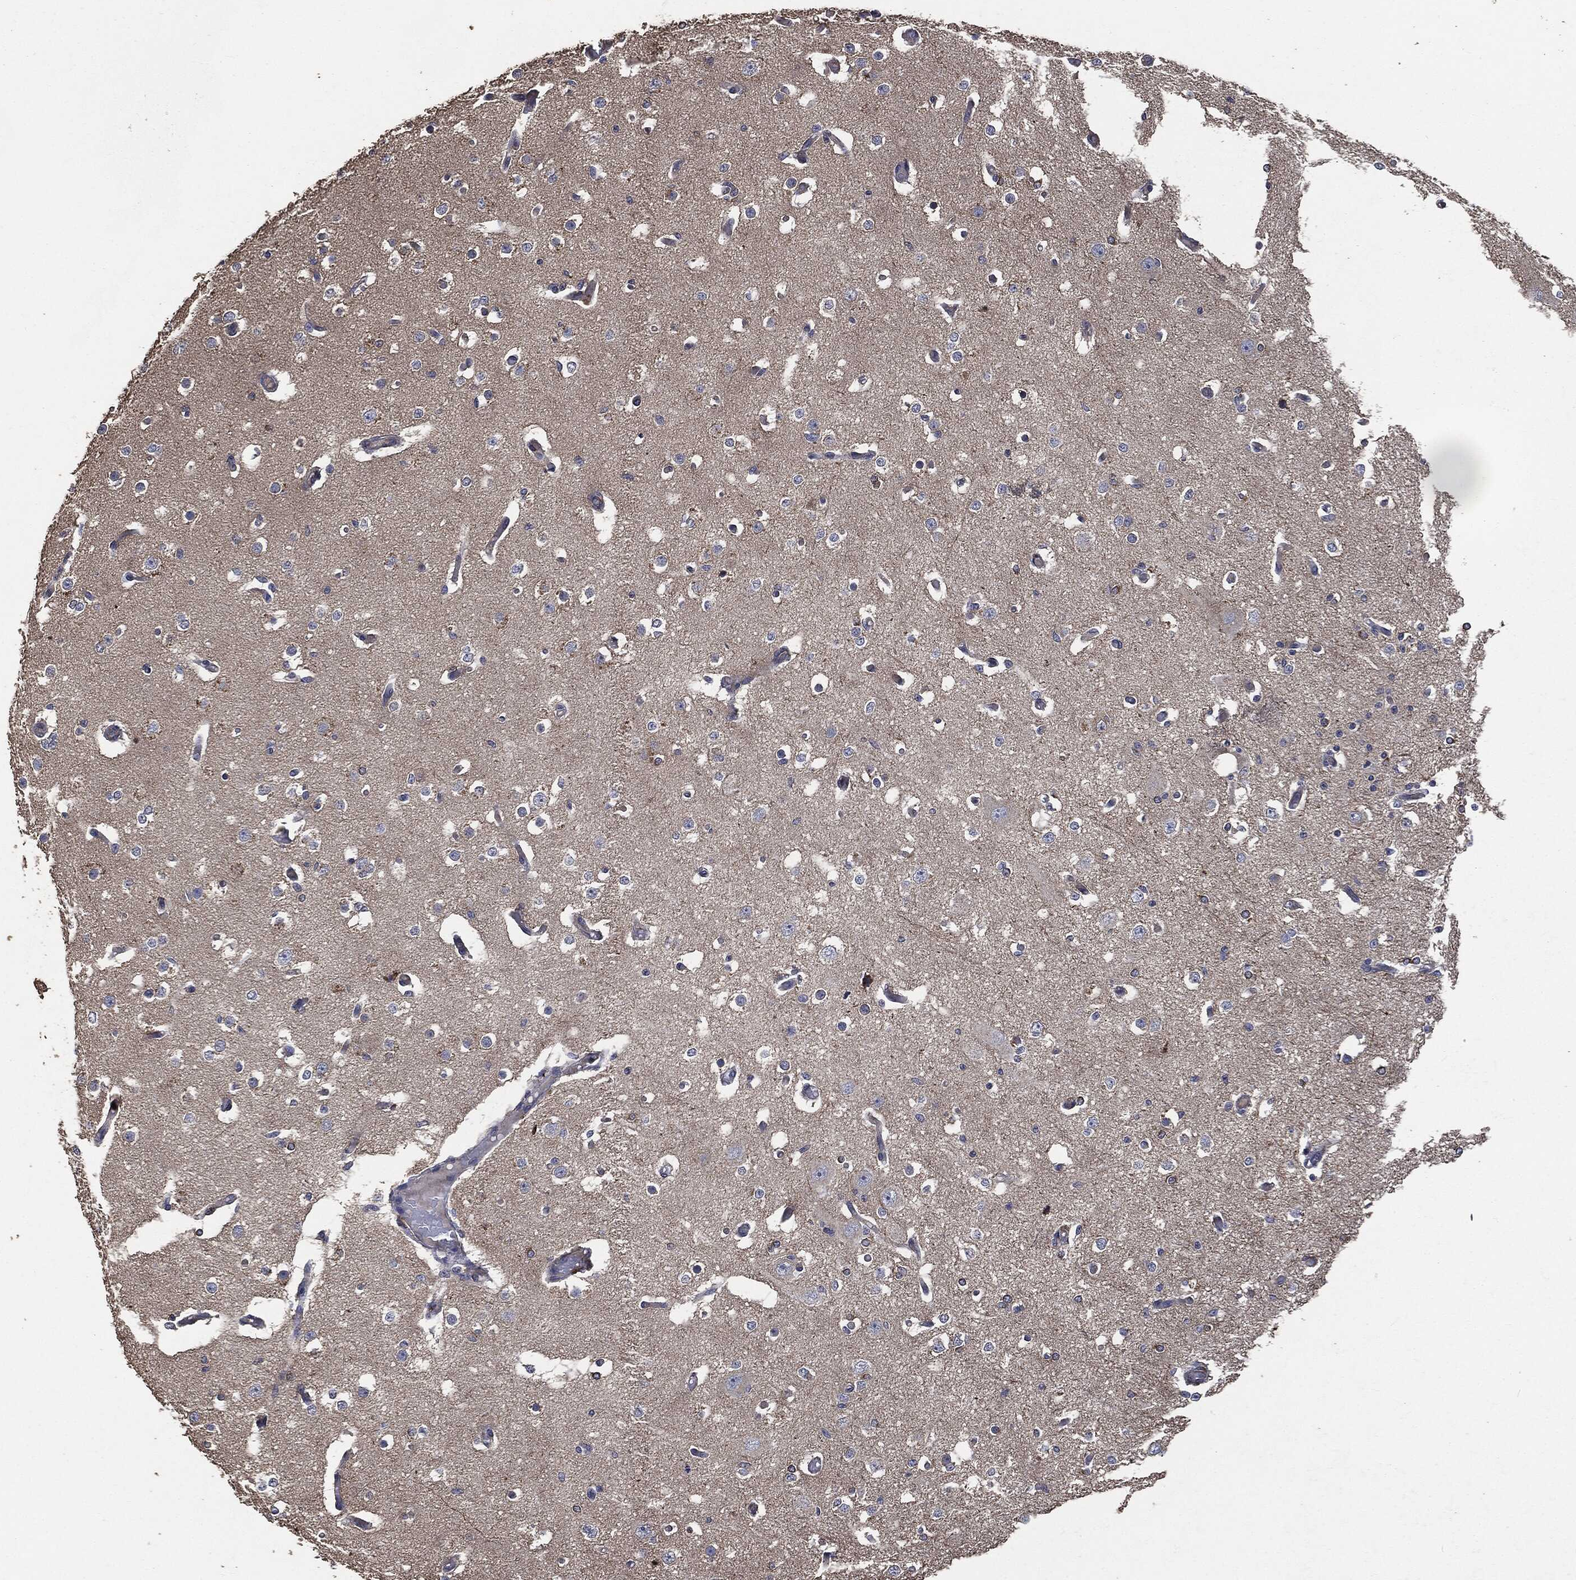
{"staining": {"intensity": "negative", "quantity": "none", "location": "none"}, "tissue": "cerebral cortex", "cell_type": "Endothelial cells", "image_type": "normal", "snomed": [{"axis": "morphology", "description": "Normal tissue, NOS"}, {"axis": "morphology", "description": "Inflammation, NOS"}, {"axis": "topography", "description": "Cerebral cortex"}], "caption": "Immunohistochemistry histopathology image of unremarkable cerebral cortex stained for a protein (brown), which displays no expression in endothelial cells.", "gene": "STK3", "patient": {"sex": "male", "age": 6}}